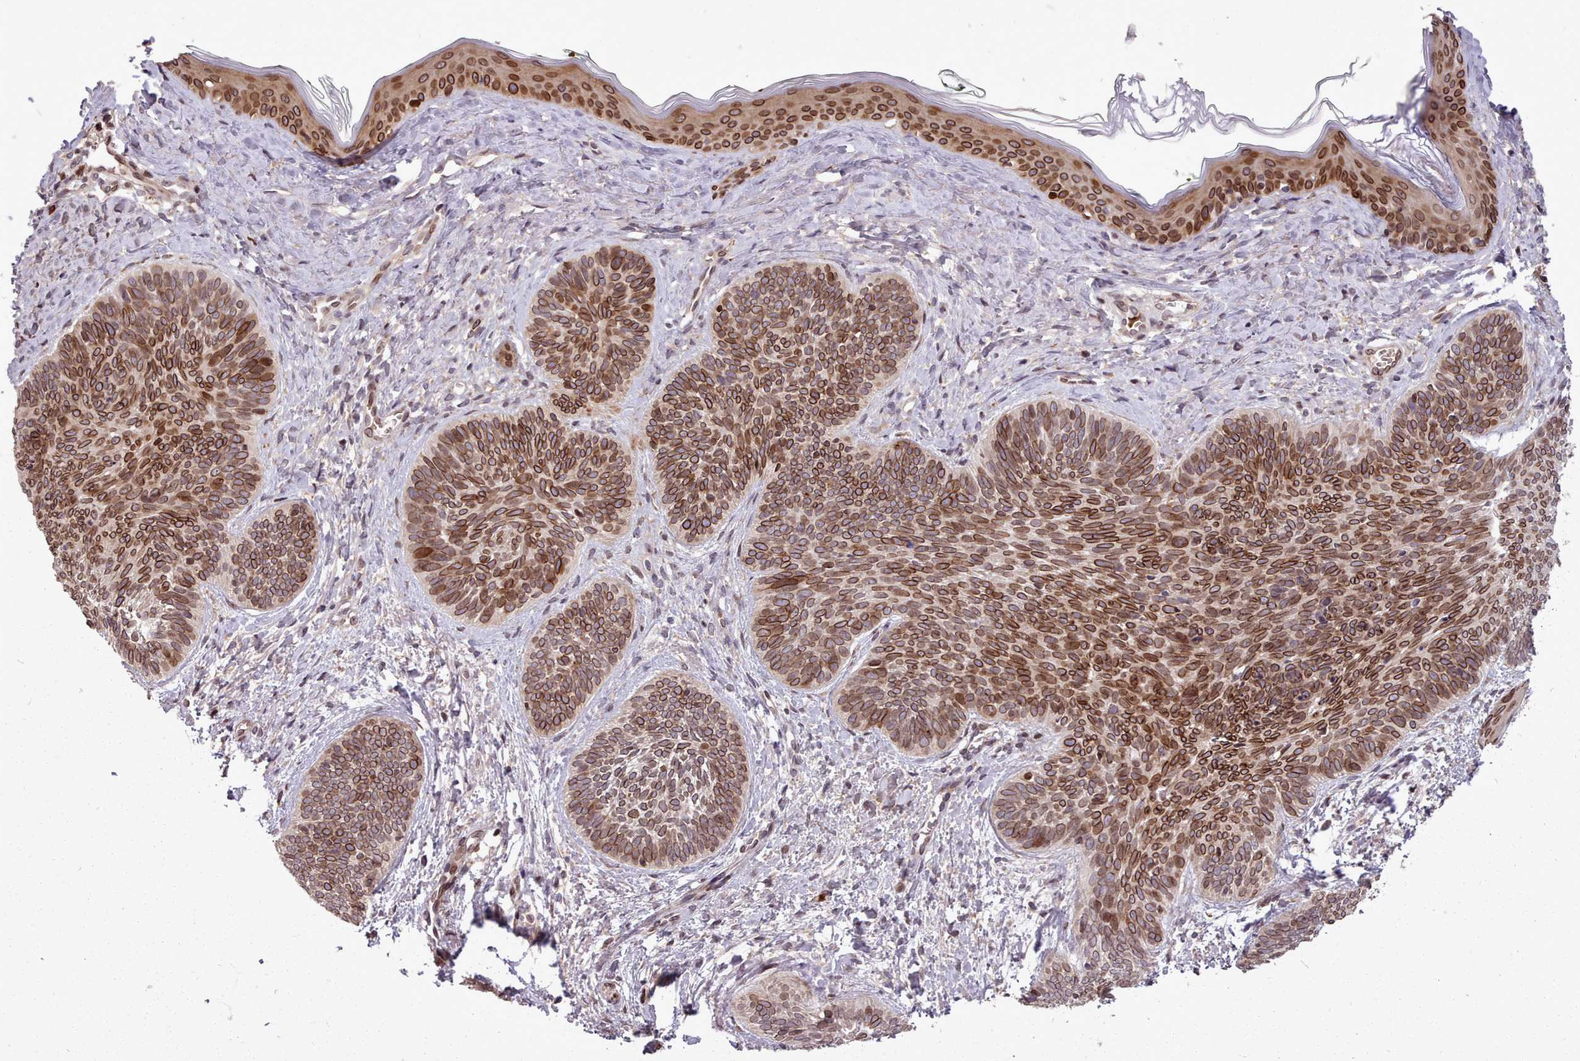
{"staining": {"intensity": "strong", "quantity": ">75%", "location": "cytoplasmic/membranous,nuclear"}, "tissue": "skin cancer", "cell_type": "Tumor cells", "image_type": "cancer", "snomed": [{"axis": "morphology", "description": "Basal cell carcinoma"}, {"axis": "topography", "description": "Skin"}], "caption": "Tumor cells show high levels of strong cytoplasmic/membranous and nuclear positivity in about >75% of cells in human skin basal cell carcinoma.", "gene": "CABP1", "patient": {"sex": "female", "age": 81}}